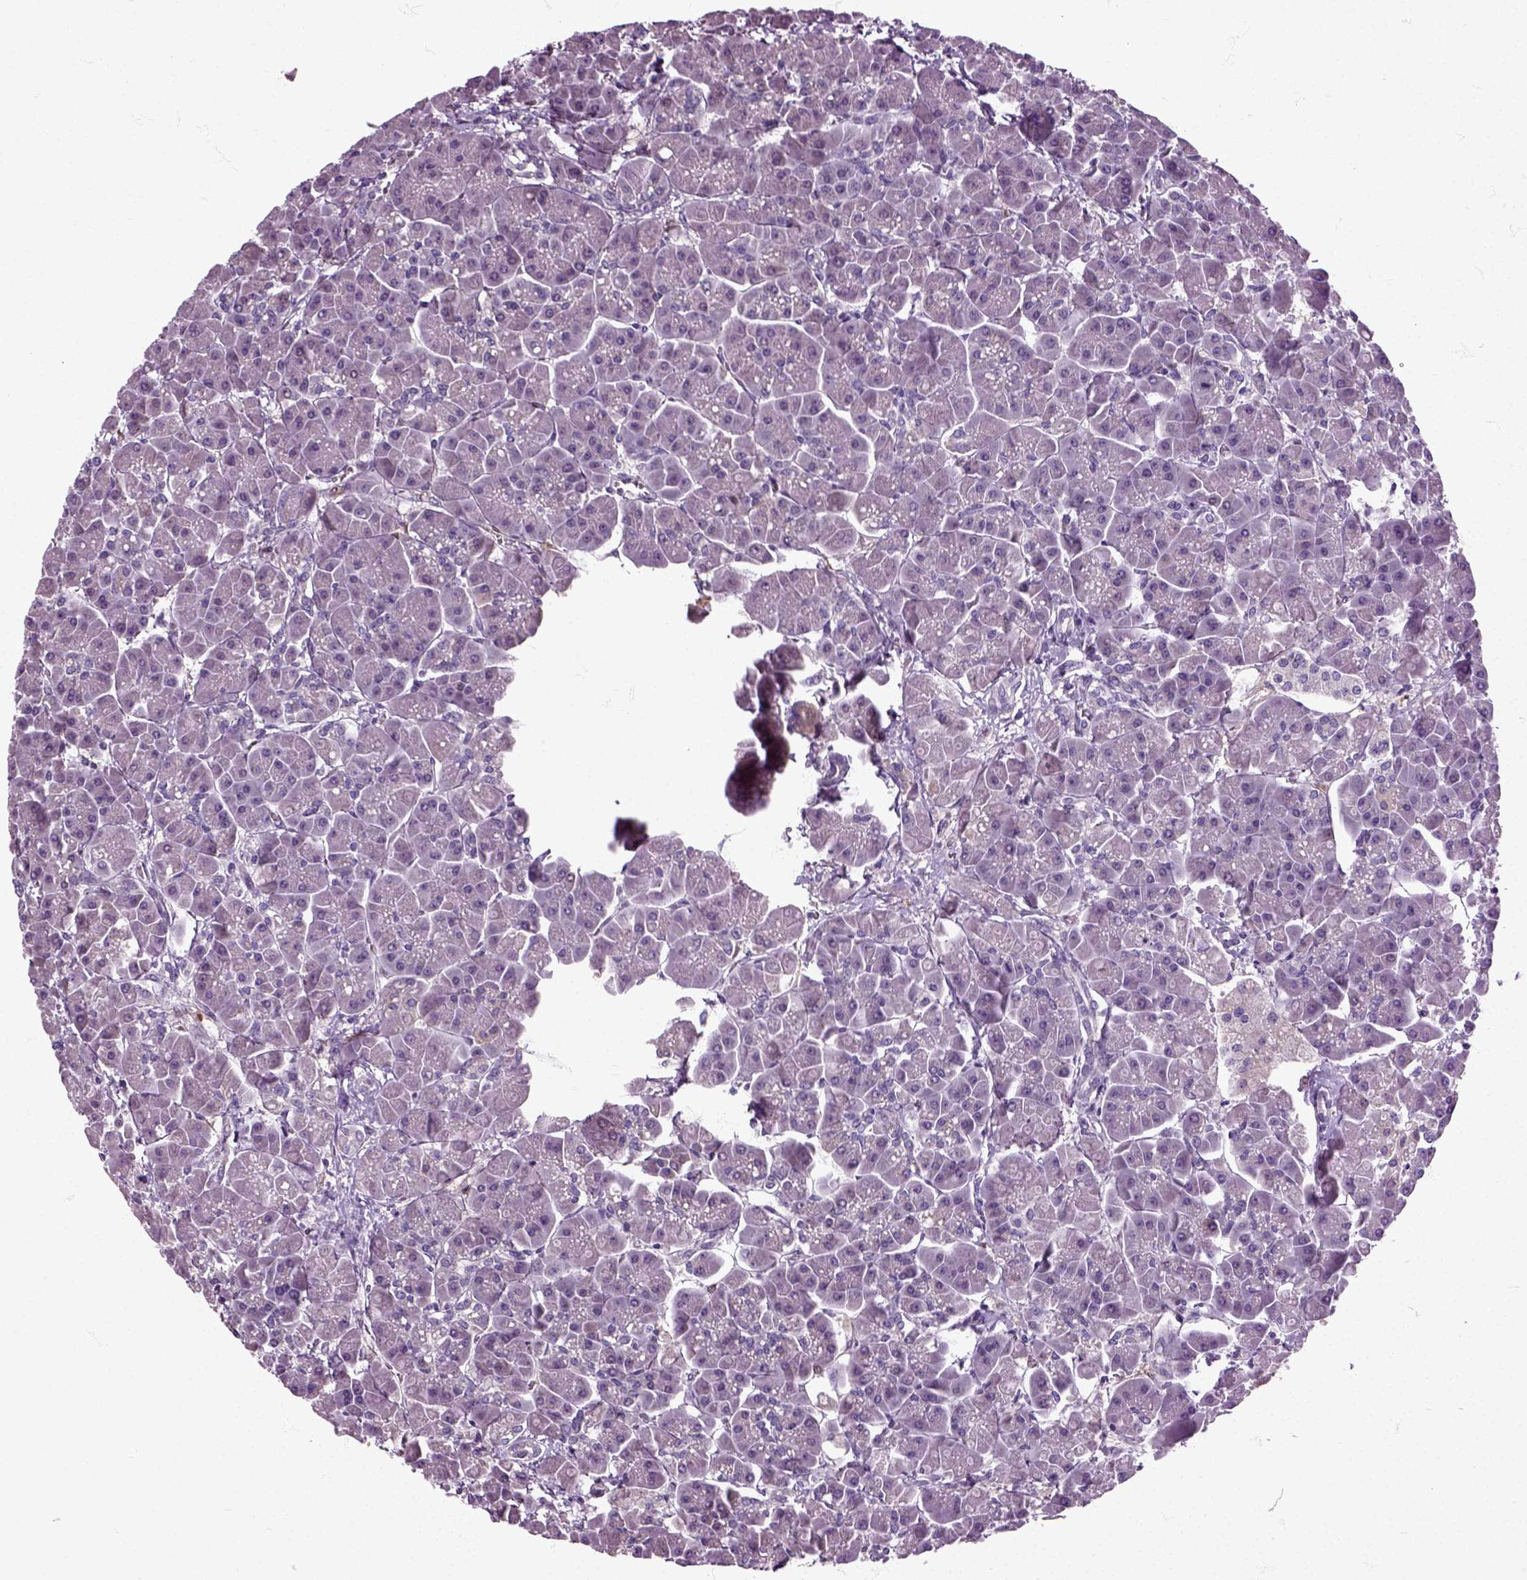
{"staining": {"intensity": "negative", "quantity": "none", "location": "none"}, "tissue": "pancreas", "cell_type": "Exocrine glandular cells", "image_type": "normal", "snomed": [{"axis": "morphology", "description": "Normal tissue, NOS"}, {"axis": "topography", "description": "Pancreas"}], "caption": "High power microscopy micrograph of an IHC micrograph of unremarkable pancreas, revealing no significant positivity in exocrine glandular cells.", "gene": "HSPA2", "patient": {"sex": "male", "age": 70}}